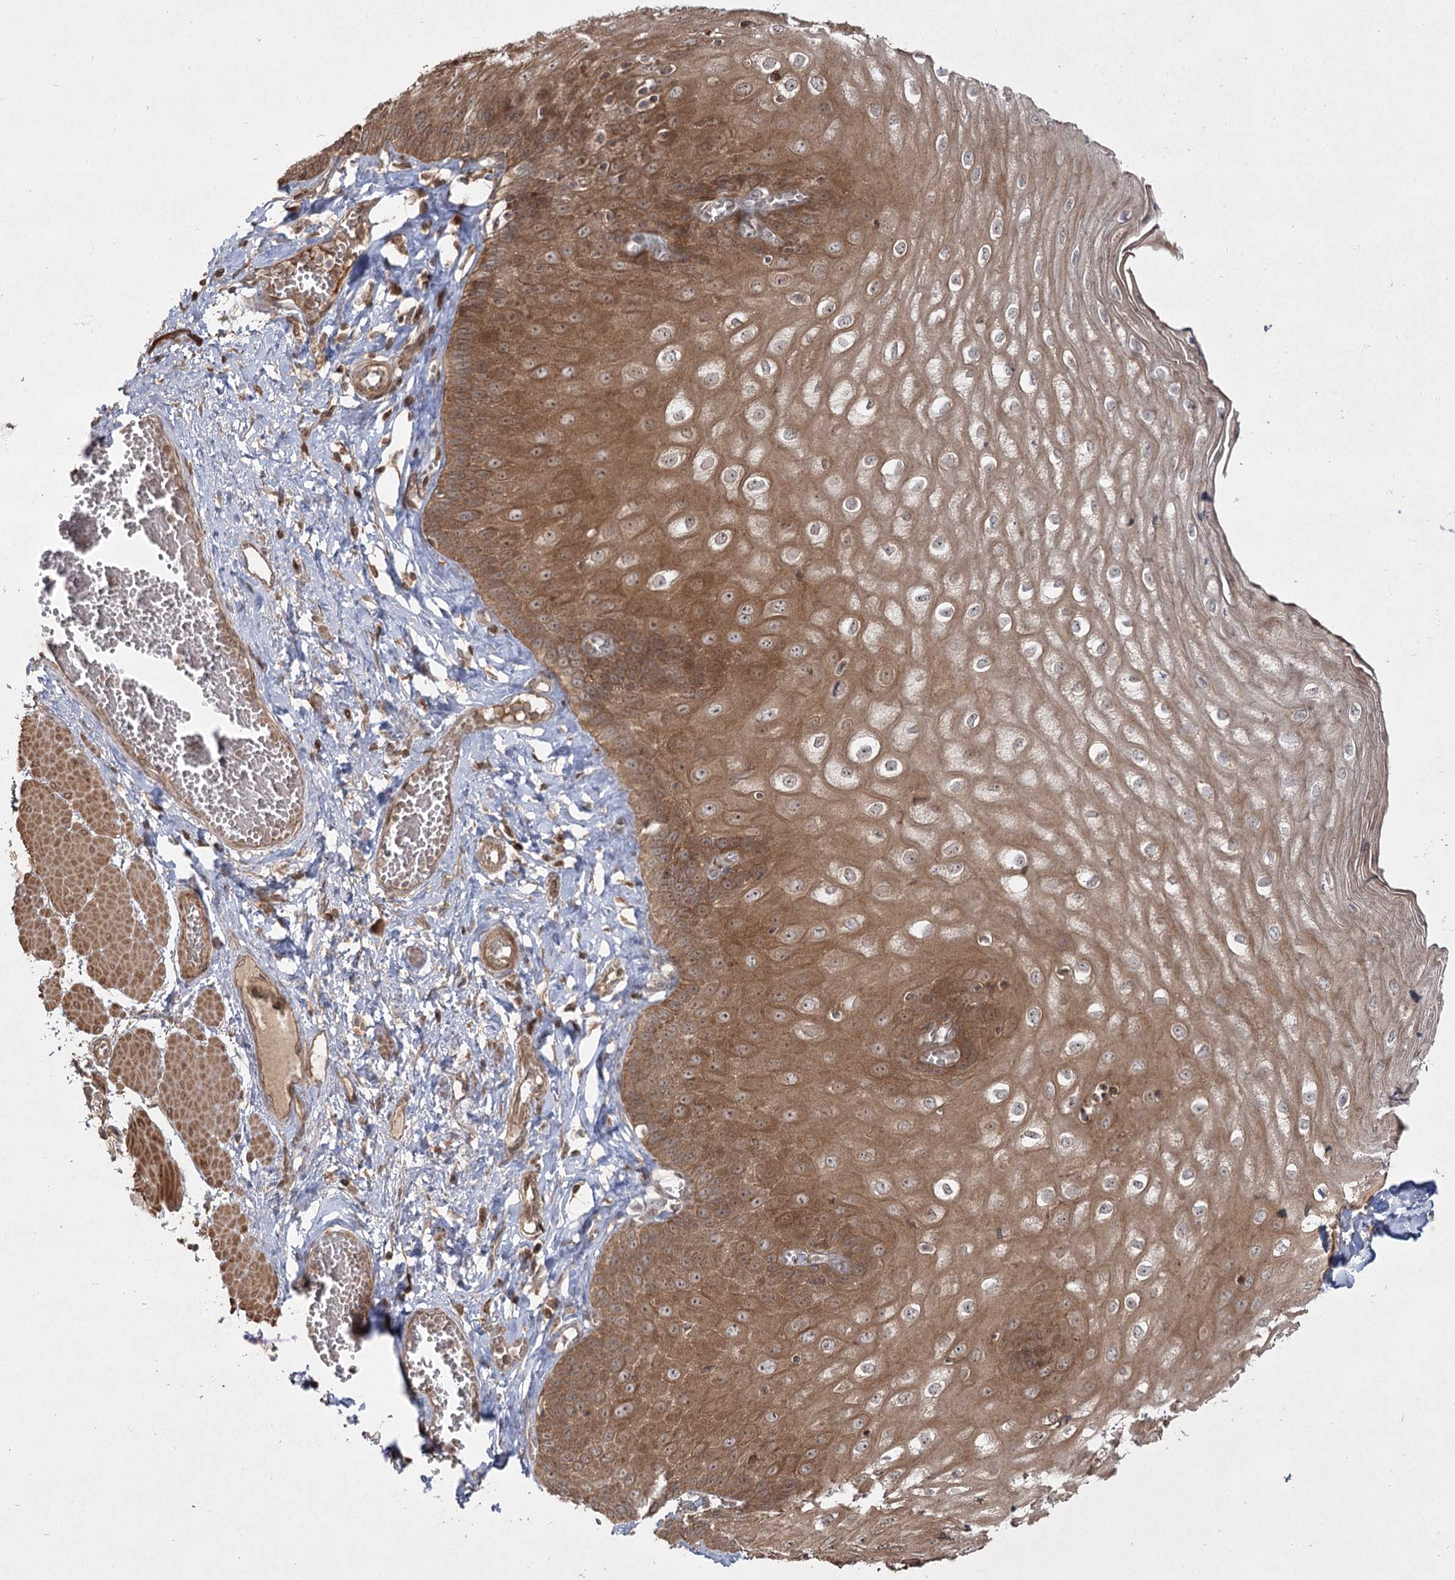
{"staining": {"intensity": "strong", "quantity": ">75%", "location": "cytoplasmic/membranous"}, "tissue": "esophagus", "cell_type": "Squamous epithelial cells", "image_type": "normal", "snomed": [{"axis": "morphology", "description": "Normal tissue, NOS"}, {"axis": "topography", "description": "Esophagus"}], "caption": "A brown stain highlights strong cytoplasmic/membranous positivity of a protein in squamous epithelial cells of unremarkable human esophagus. The protein is stained brown, and the nuclei are stained in blue (DAB IHC with brightfield microscopy, high magnification).", "gene": "CPLANE1", "patient": {"sex": "male", "age": 60}}